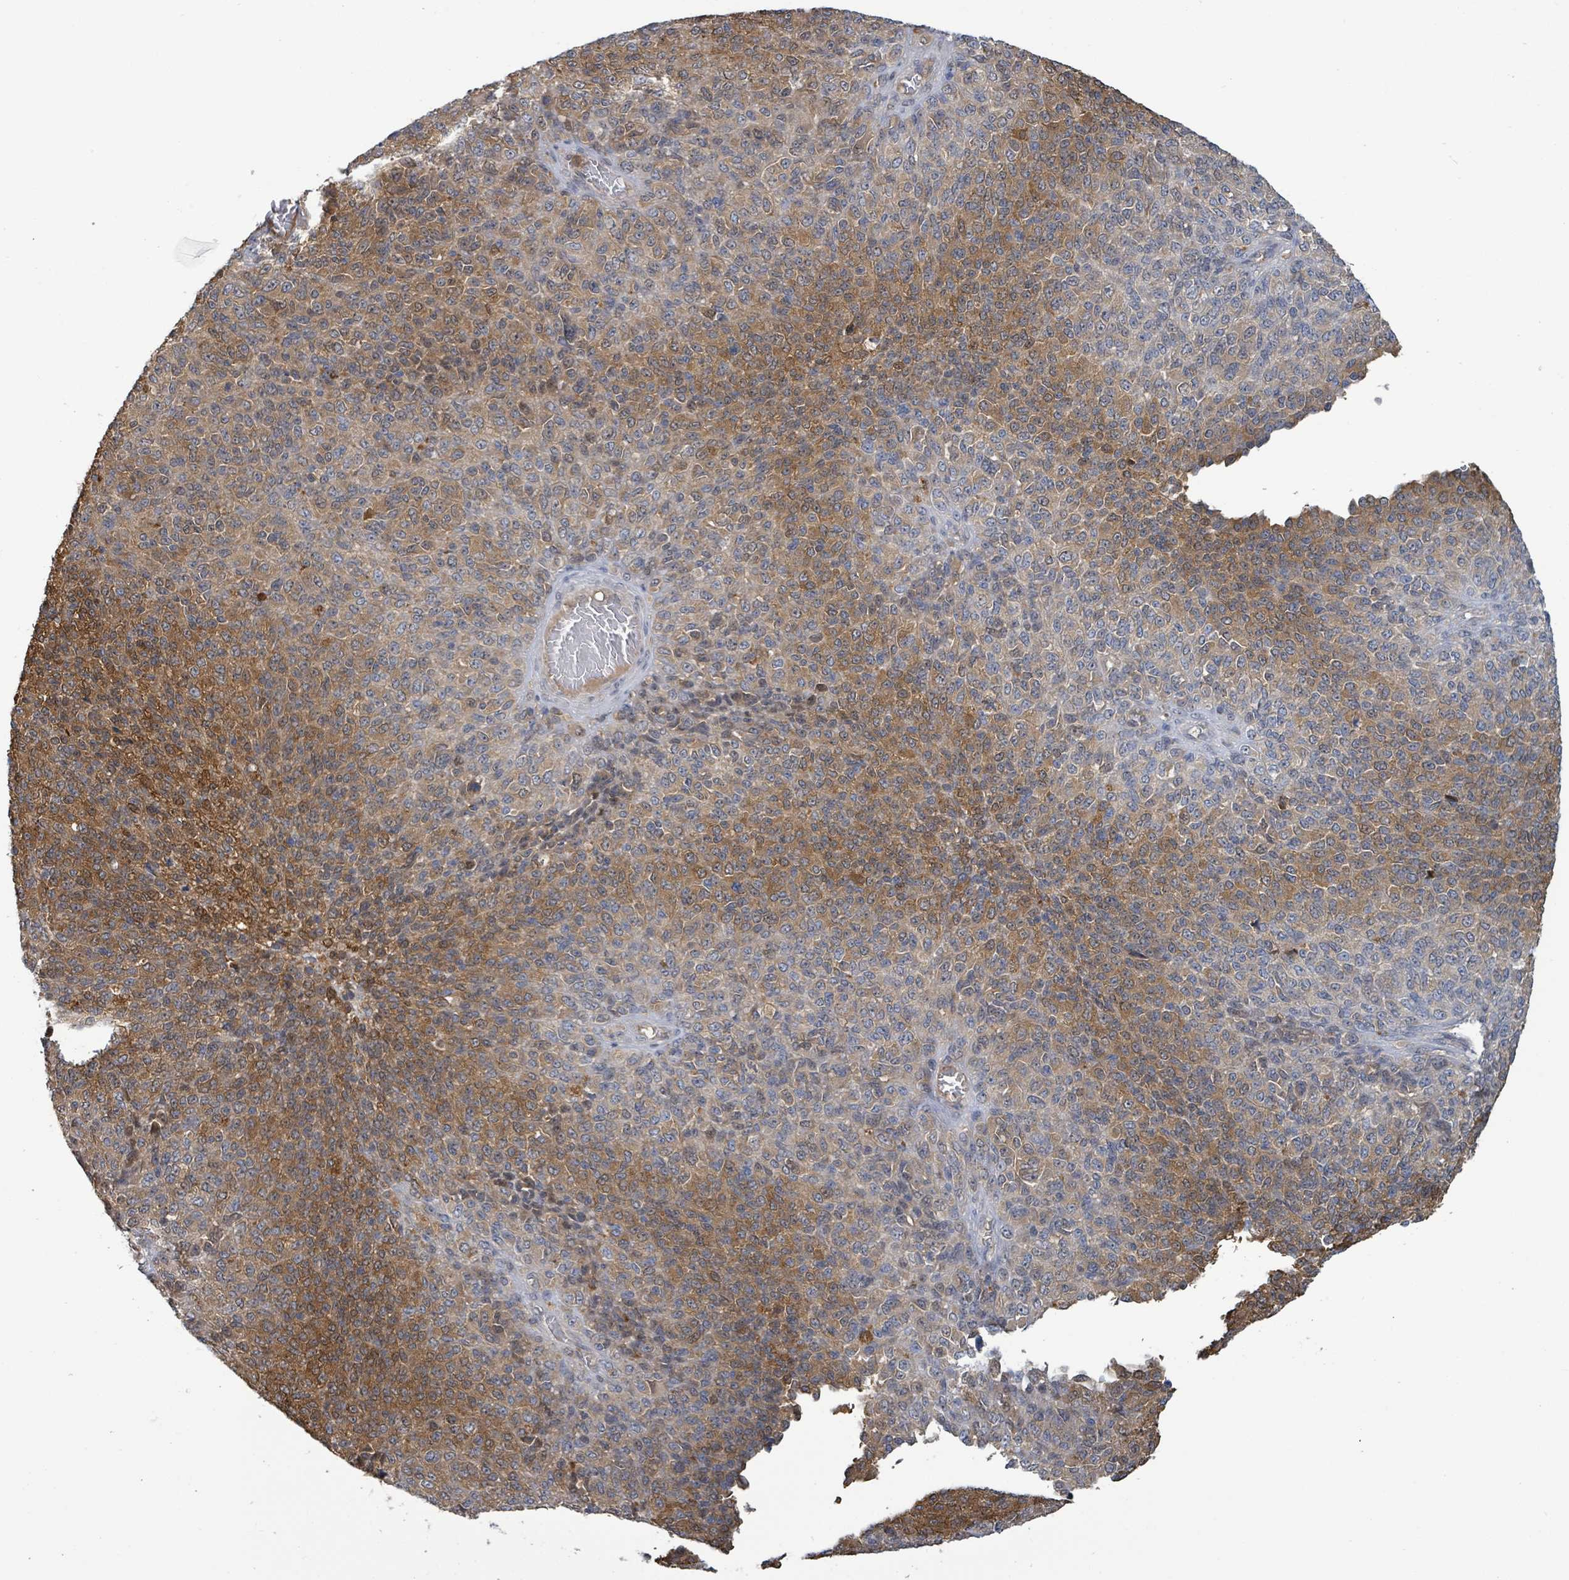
{"staining": {"intensity": "moderate", "quantity": "25%-75%", "location": "cytoplasmic/membranous"}, "tissue": "melanoma", "cell_type": "Tumor cells", "image_type": "cancer", "snomed": [{"axis": "morphology", "description": "Malignant melanoma, Metastatic site"}, {"axis": "topography", "description": "Brain"}], "caption": "Melanoma stained for a protein (brown) reveals moderate cytoplasmic/membranous positive positivity in approximately 25%-75% of tumor cells.", "gene": "PGAM1", "patient": {"sex": "female", "age": 56}}